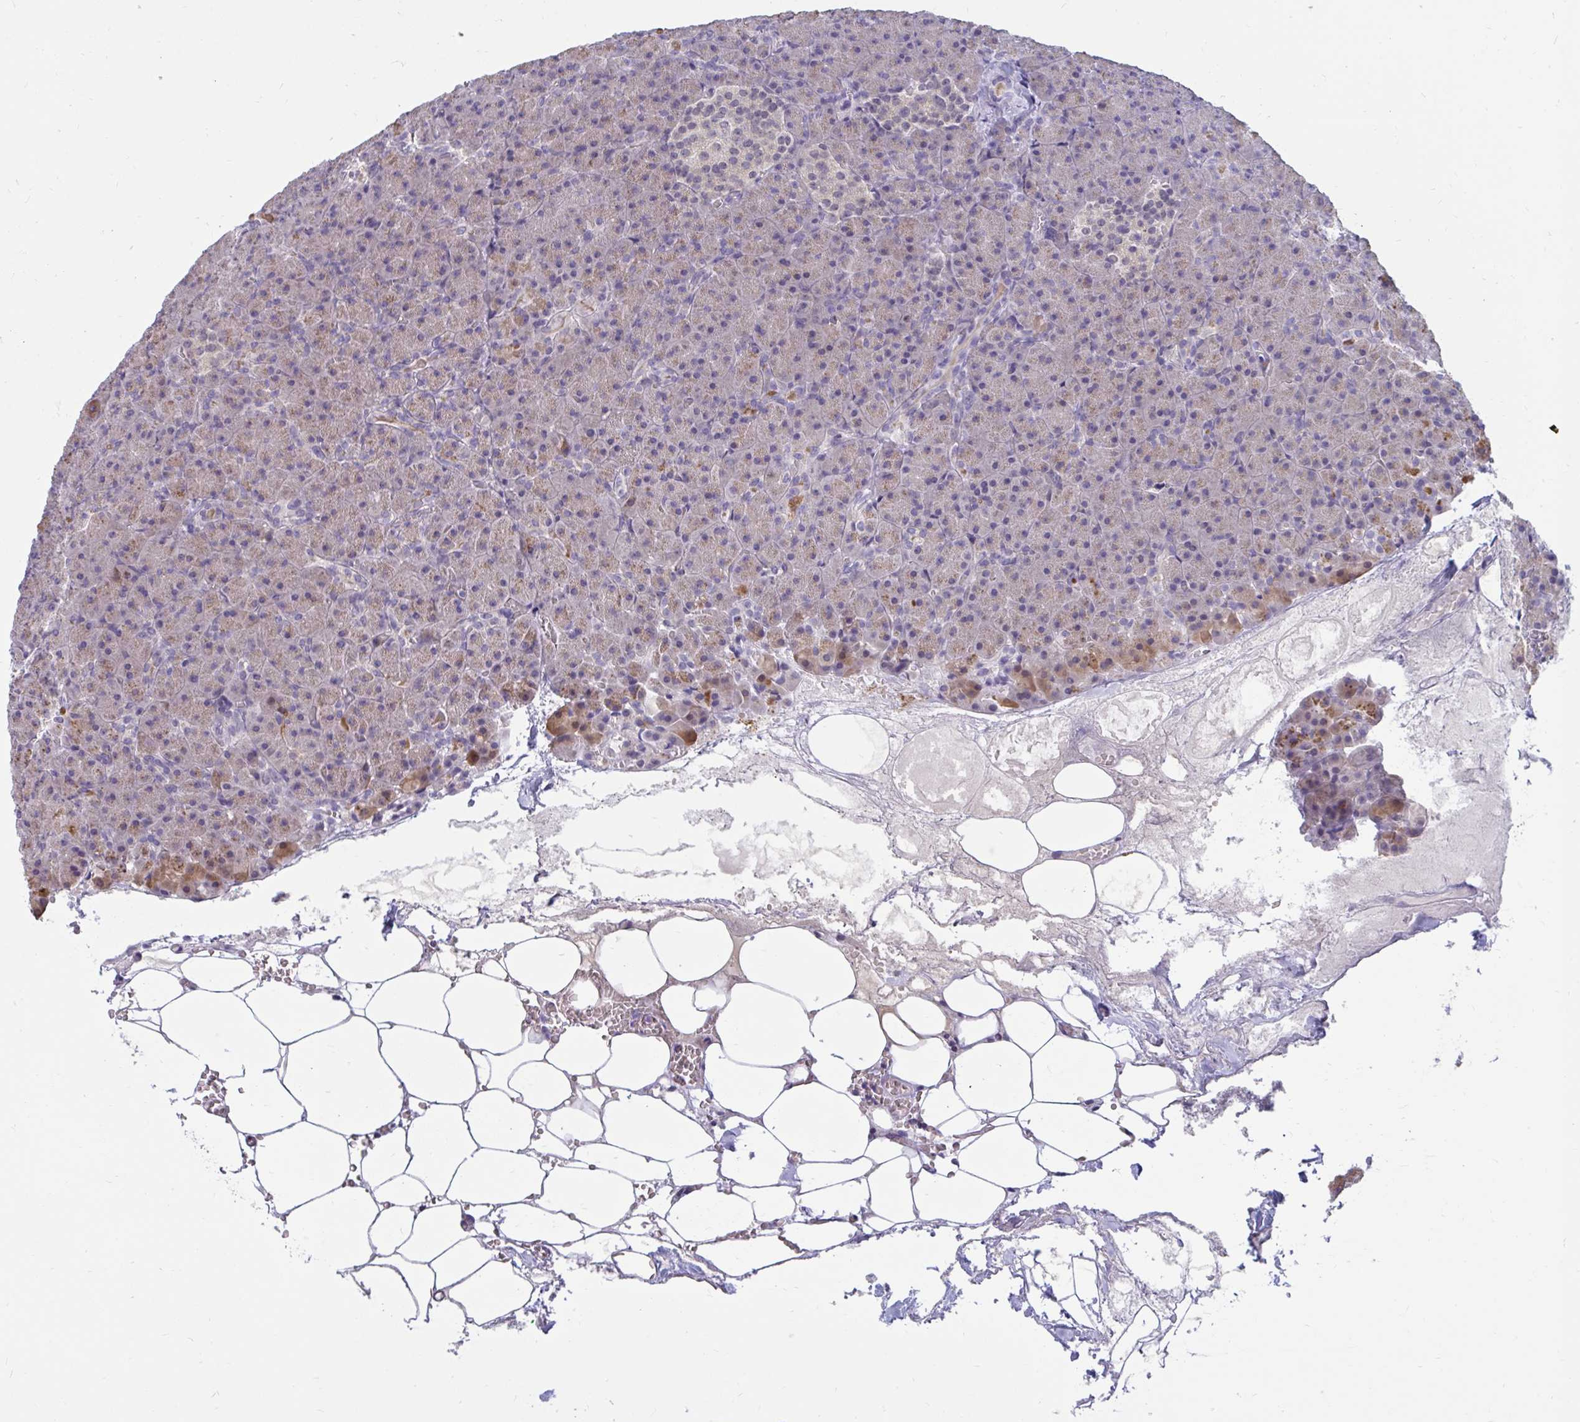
{"staining": {"intensity": "moderate", "quantity": "25%-75%", "location": "cytoplasmic/membranous"}, "tissue": "pancreas", "cell_type": "Exocrine glandular cells", "image_type": "normal", "snomed": [{"axis": "morphology", "description": "Normal tissue, NOS"}, {"axis": "topography", "description": "Pancreas"}], "caption": "Protein staining by immunohistochemistry displays moderate cytoplasmic/membranous positivity in about 25%-75% of exocrine glandular cells in normal pancreas.", "gene": "ARPP19", "patient": {"sex": "female", "age": 74}}